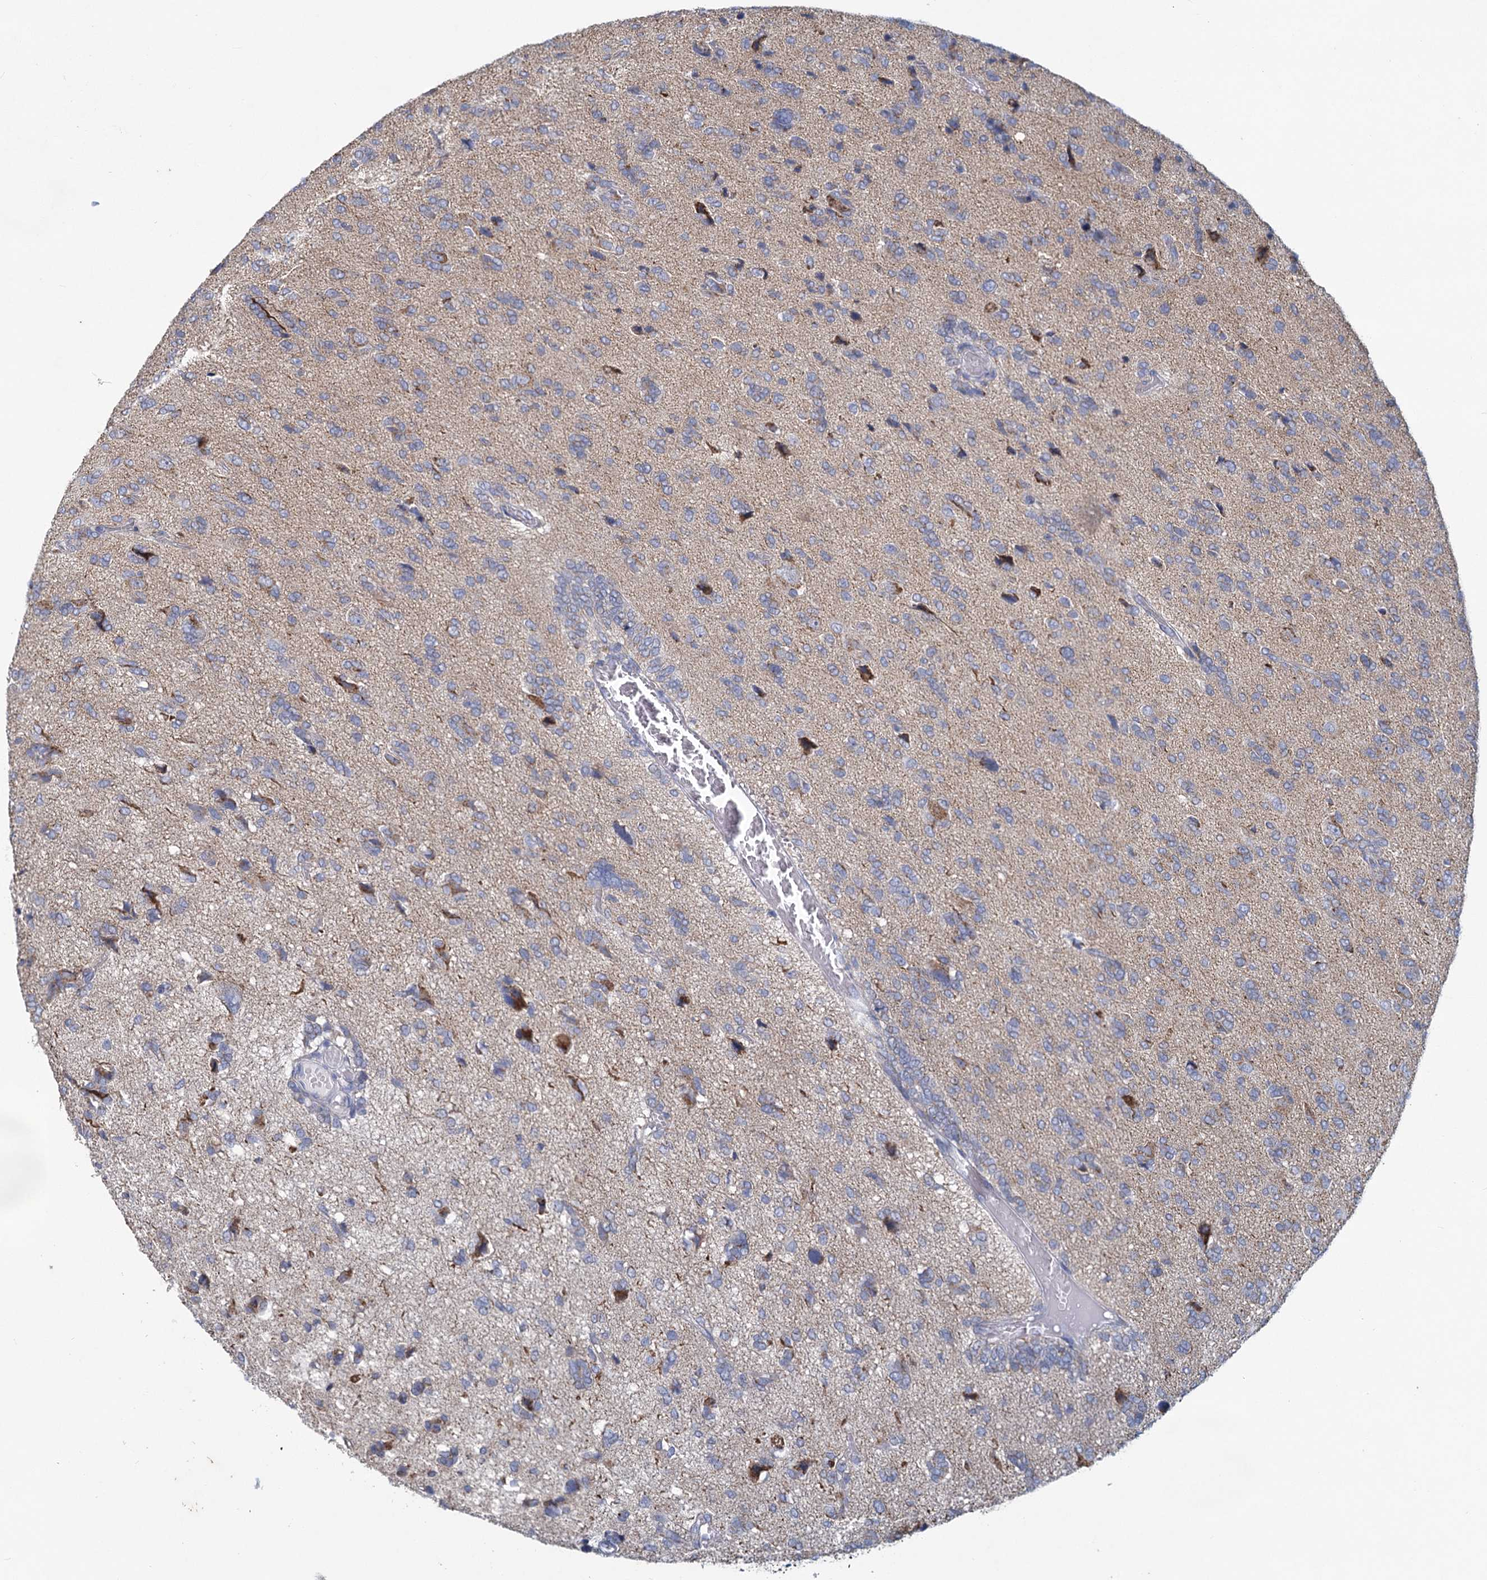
{"staining": {"intensity": "negative", "quantity": "none", "location": "none"}, "tissue": "glioma", "cell_type": "Tumor cells", "image_type": "cancer", "snomed": [{"axis": "morphology", "description": "Glioma, malignant, High grade"}, {"axis": "topography", "description": "Brain"}], "caption": "There is no significant positivity in tumor cells of malignant high-grade glioma. (DAB (3,3'-diaminobenzidine) IHC, high magnification).", "gene": "NDUFC2", "patient": {"sex": "female", "age": 59}}